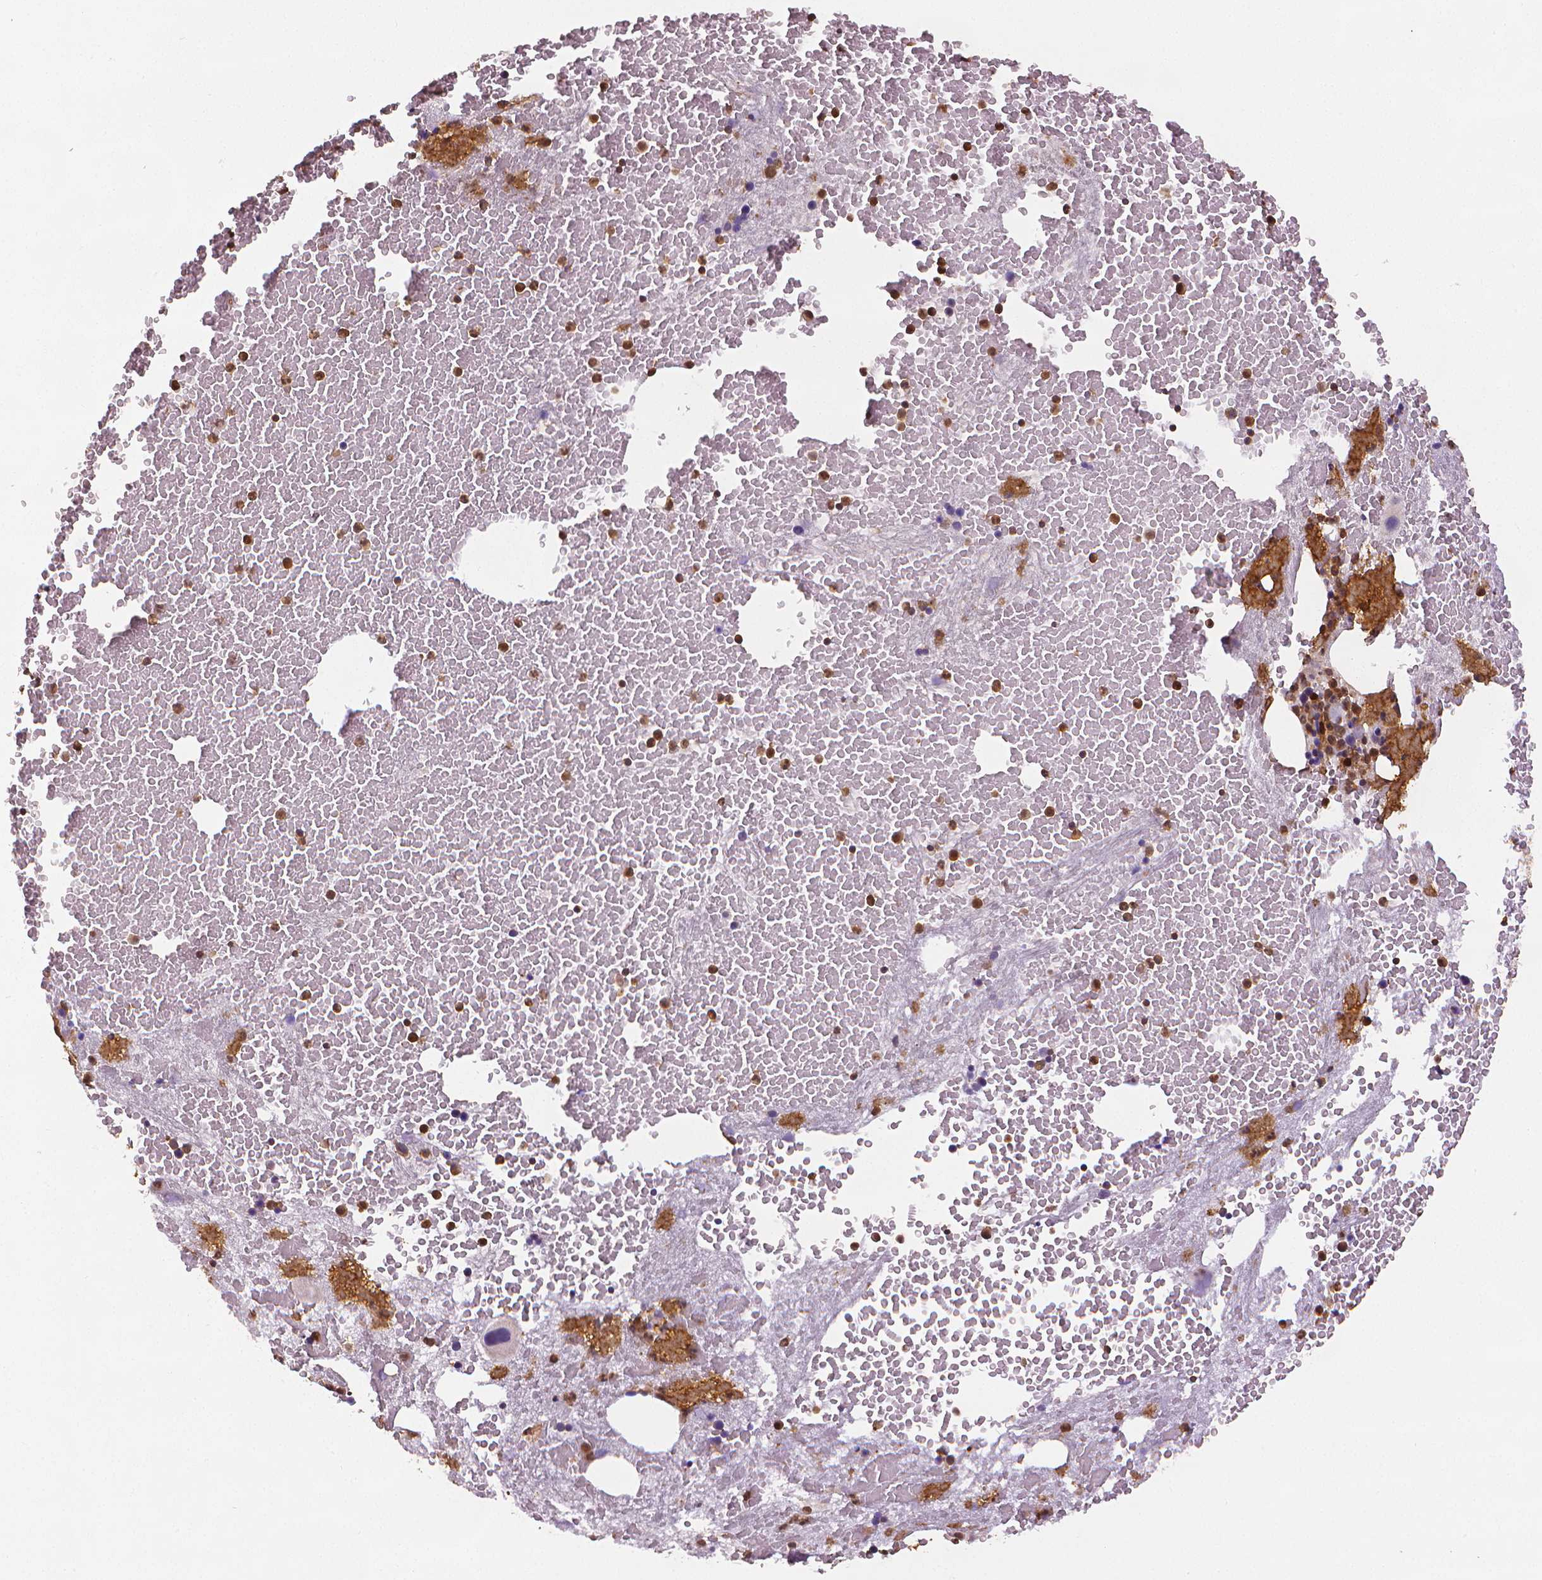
{"staining": {"intensity": "strong", "quantity": "25%-75%", "location": "cytoplasmic/membranous"}, "tissue": "bone marrow", "cell_type": "Hematopoietic cells", "image_type": "normal", "snomed": [{"axis": "morphology", "description": "Normal tissue, NOS"}, {"axis": "topography", "description": "Bone marrow"}], "caption": "Immunohistochemistry (IHC) of unremarkable human bone marrow displays high levels of strong cytoplasmic/membranous positivity in approximately 25%-75% of hematopoietic cells. (Stains: DAB (3,3'-diaminobenzidine) in brown, nuclei in blue, Microscopy: brightfield microscopy at high magnification).", "gene": "STAT3", "patient": {"sex": "male", "age": 81}}